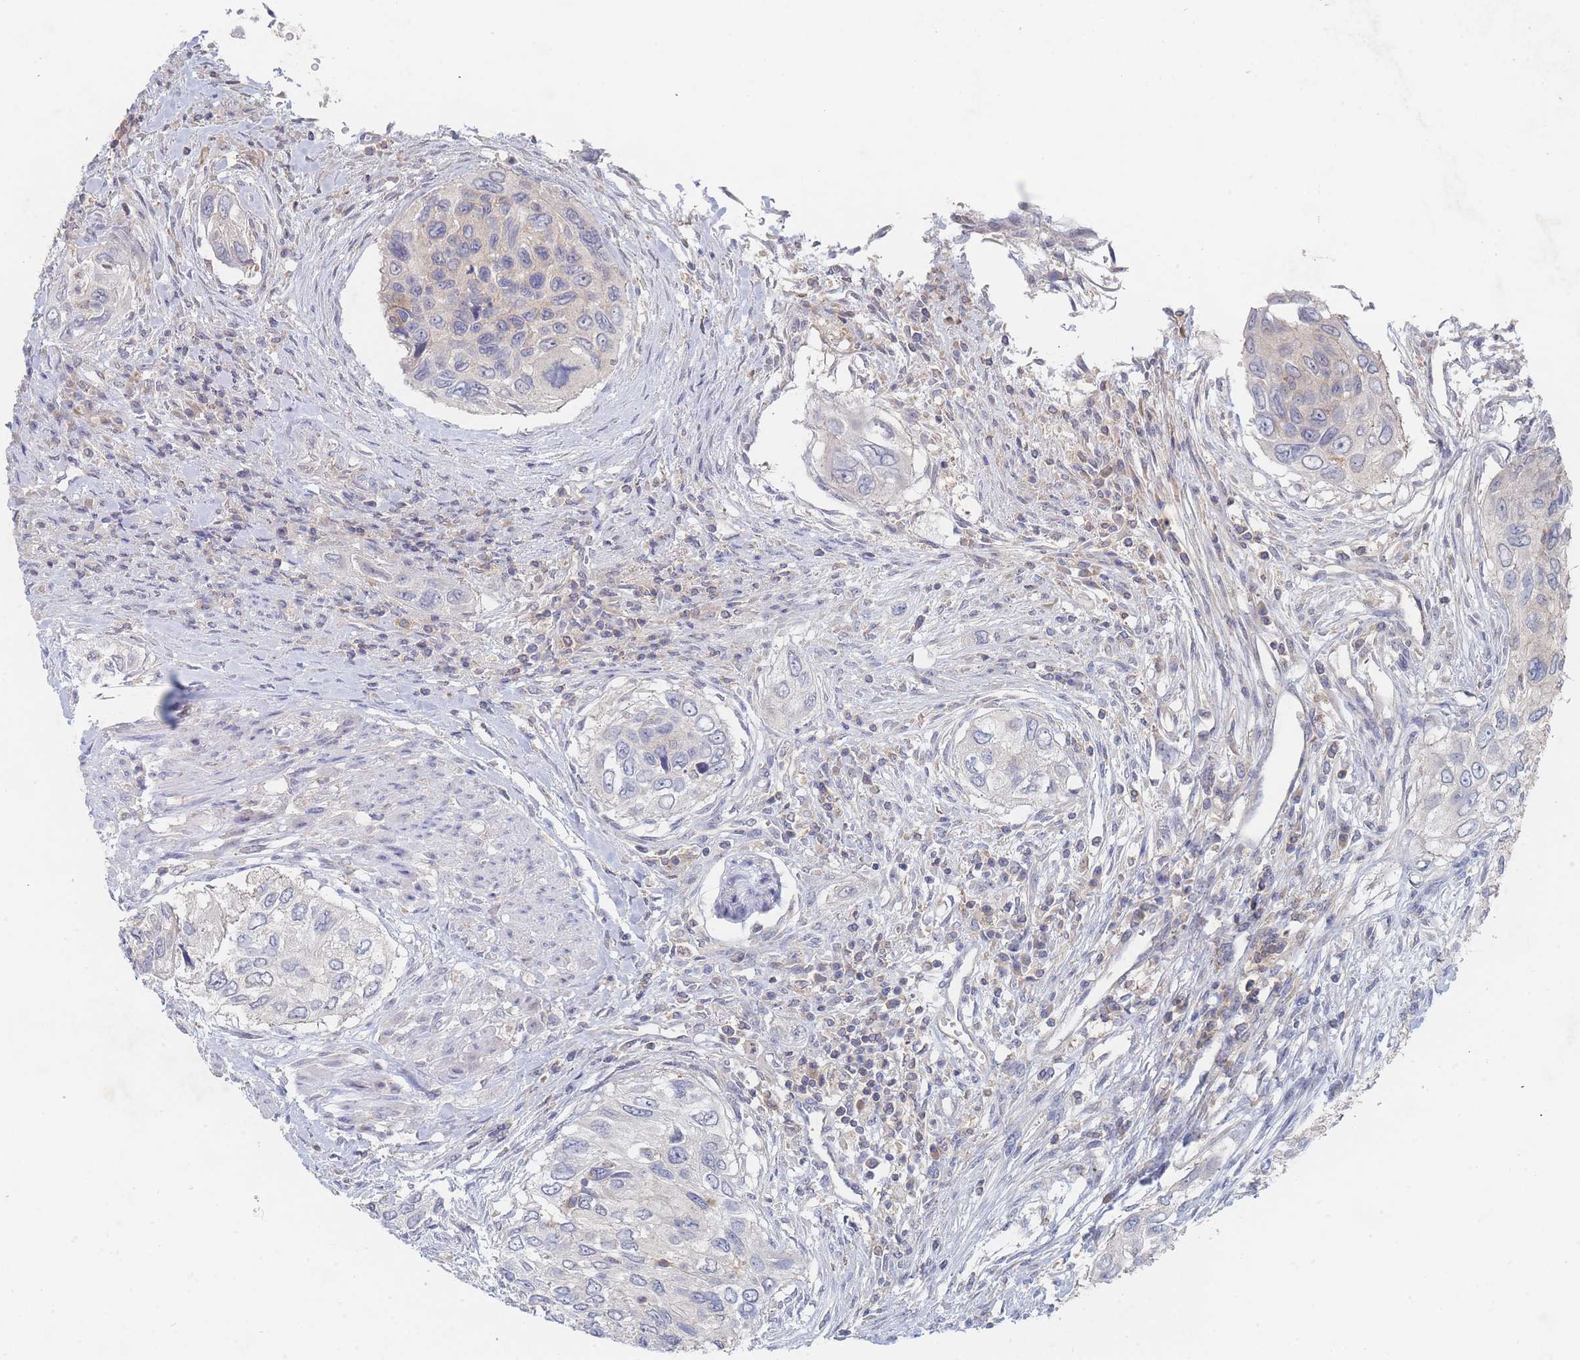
{"staining": {"intensity": "negative", "quantity": "none", "location": "none"}, "tissue": "urothelial cancer", "cell_type": "Tumor cells", "image_type": "cancer", "snomed": [{"axis": "morphology", "description": "Urothelial carcinoma, High grade"}, {"axis": "topography", "description": "Urinary bladder"}], "caption": "This histopathology image is of urothelial cancer stained with immunohistochemistry to label a protein in brown with the nuclei are counter-stained blue. There is no expression in tumor cells. (DAB IHC, high magnification).", "gene": "PPP6C", "patient": {"sex": "female", "age": 60}}